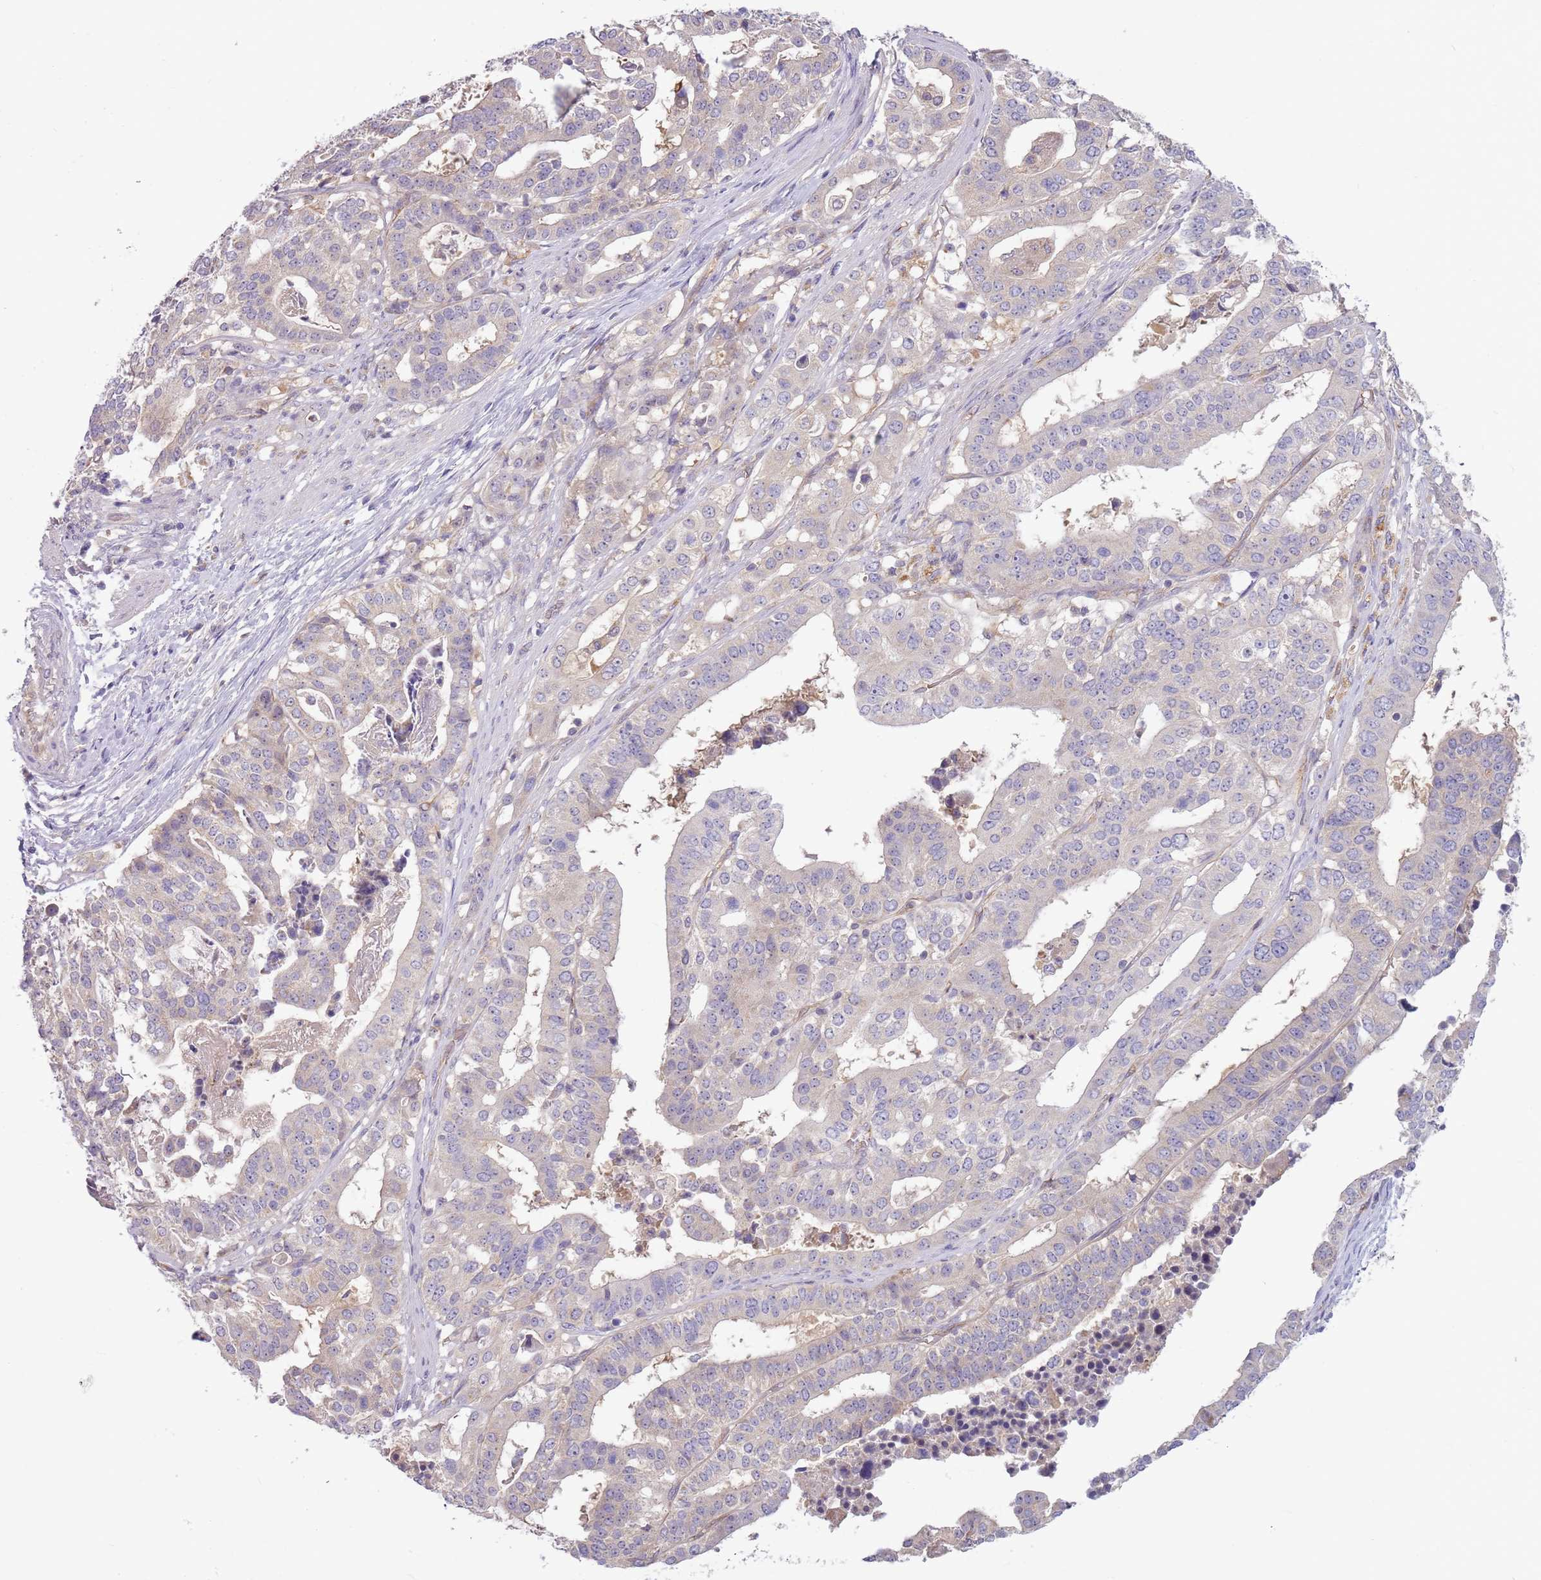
{"staining": {"intensity": "negative", "quantity": "none", "location": "none"}, "tissue": "stomach cancer", "cell_type": "Tumor cells", "image_type": "cancer", "snomed": [{"axis": "morphology", "description": "Adenocarcinoma, NOS"}, {"axis": "topography", "description": "Stomach"}], "caption": "An image of adenocarcinoma (stomach) stained for a protein shows no brown staining in tumor cells. (Stains: DAB (3,3'-diaminobenzidine) immunohistochemistry (IHC) with hematoxylin counter stain, Microscopy: brightfield microscopy at high magnification).", "gene": "SKOR2", "patient": {"sex": "male", "age": 48}}